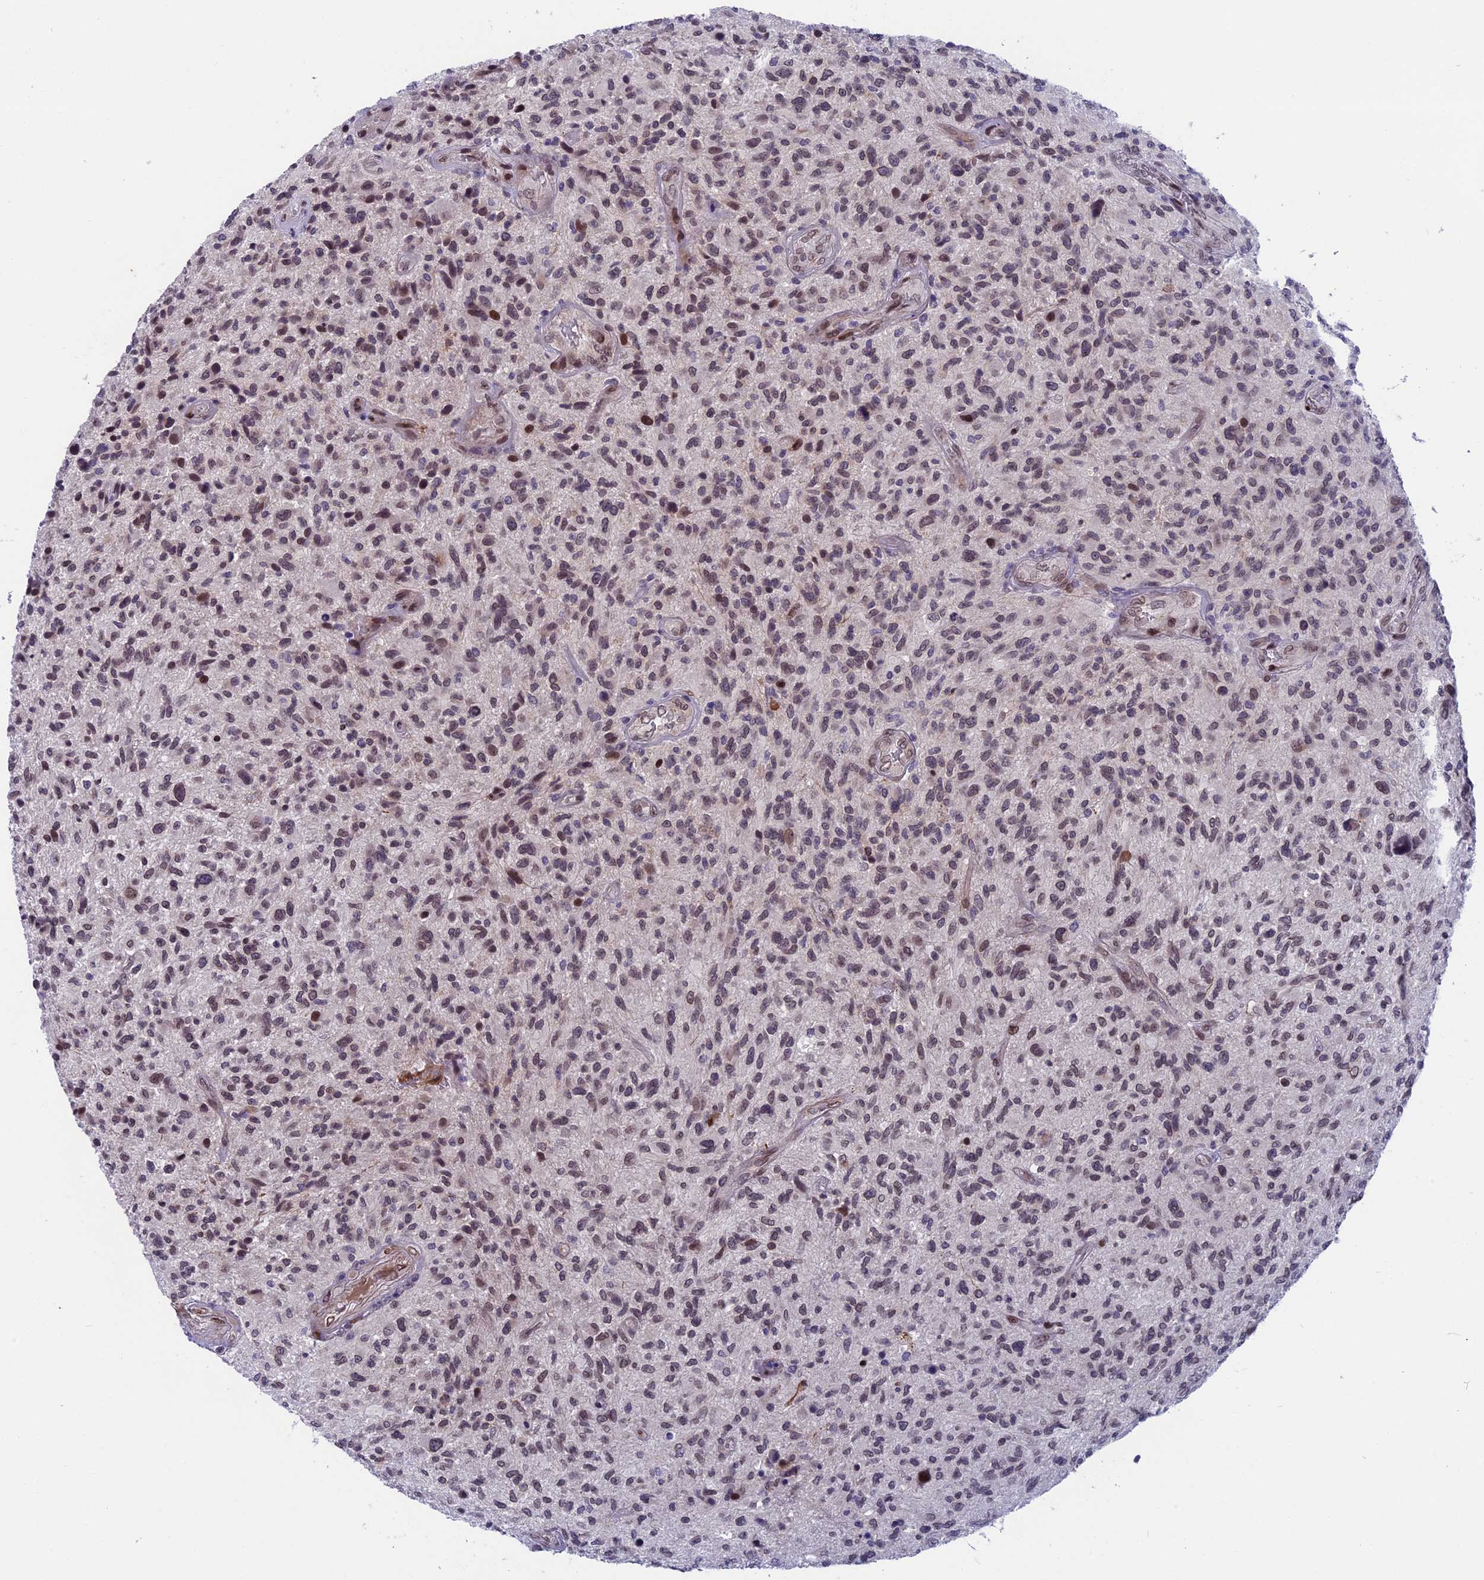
{"staining": {"intensity": "weak", "quantity": "25%-75%", "location": "nuclear"}, "tissue": "glioma", "cell_type": "Tumor cells", "image_type": "cancer", "snomed": [{"axis": "morphology", "description": "Glioma, malignant, High grade"}, {"axis": "topography", "description": "Brain"}], "caption": "High-magnification brightfield microscopy of malignant glioma (high-grade) stained with DAB (brown) and counterstained with hematoxylin (blue). tumor cells exhibit weak nuclear positivity is seen in approximately25%-75% of cells.", "gene": "GPSM1", "patient": {"sex": "male", "age": 47}}